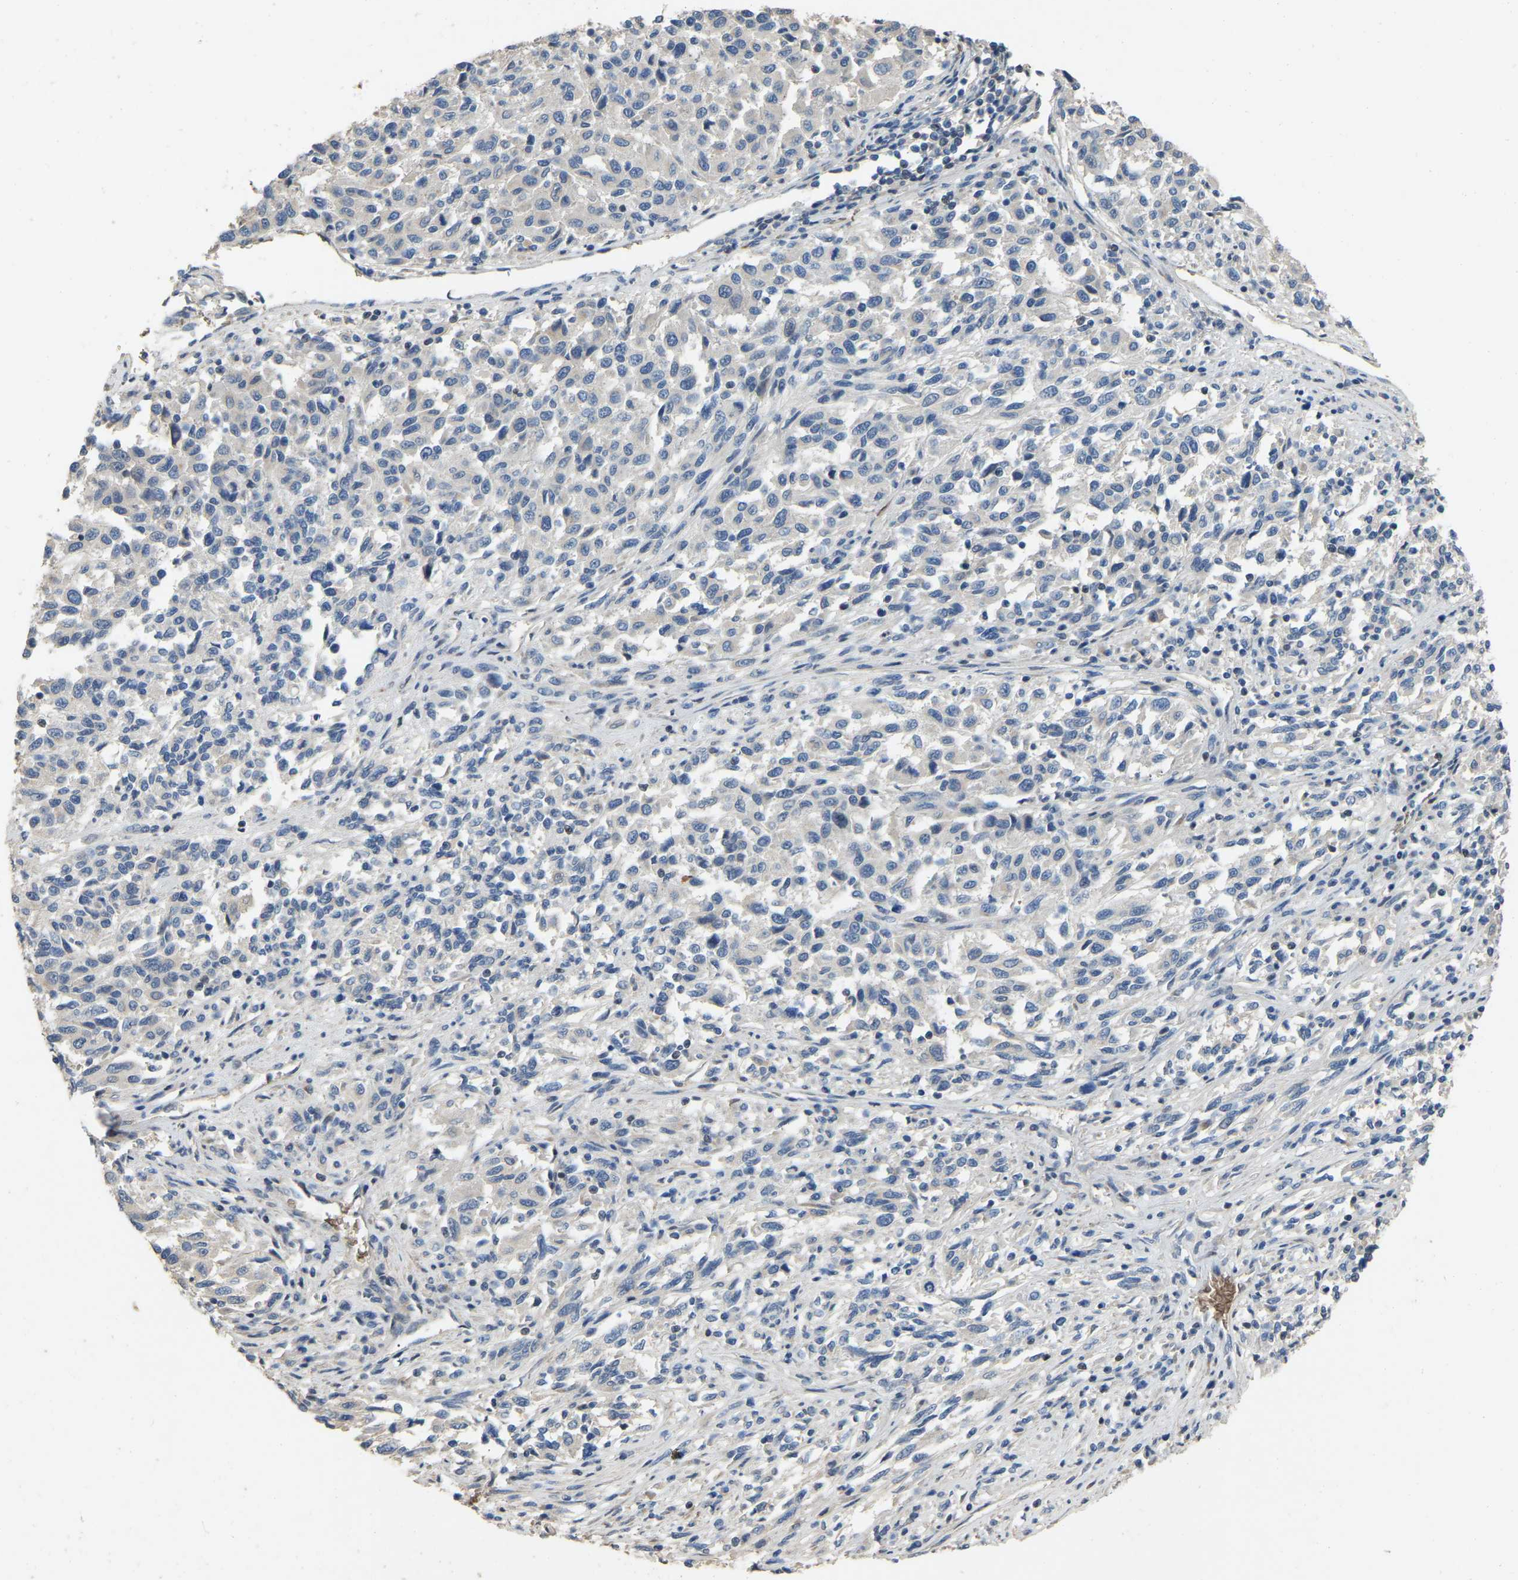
{"staining": {"intensity": "negative", "quantity": "none", "location": "none"}, "tissue": "melanoma", "cell_type": "Tumor cells", "image_type": "cancer", "snomed": [{"axis": "morphology", "description": "Malignant melanoma, Metastatic site"}, {"axis": "topography", "description": "Lymph node"}], "caption": "Immunohistochemistry of melanoma reveals no expression in tumor cells.", "gene": "CFAP298", "patient": {"sex": "male", "age": 61}}